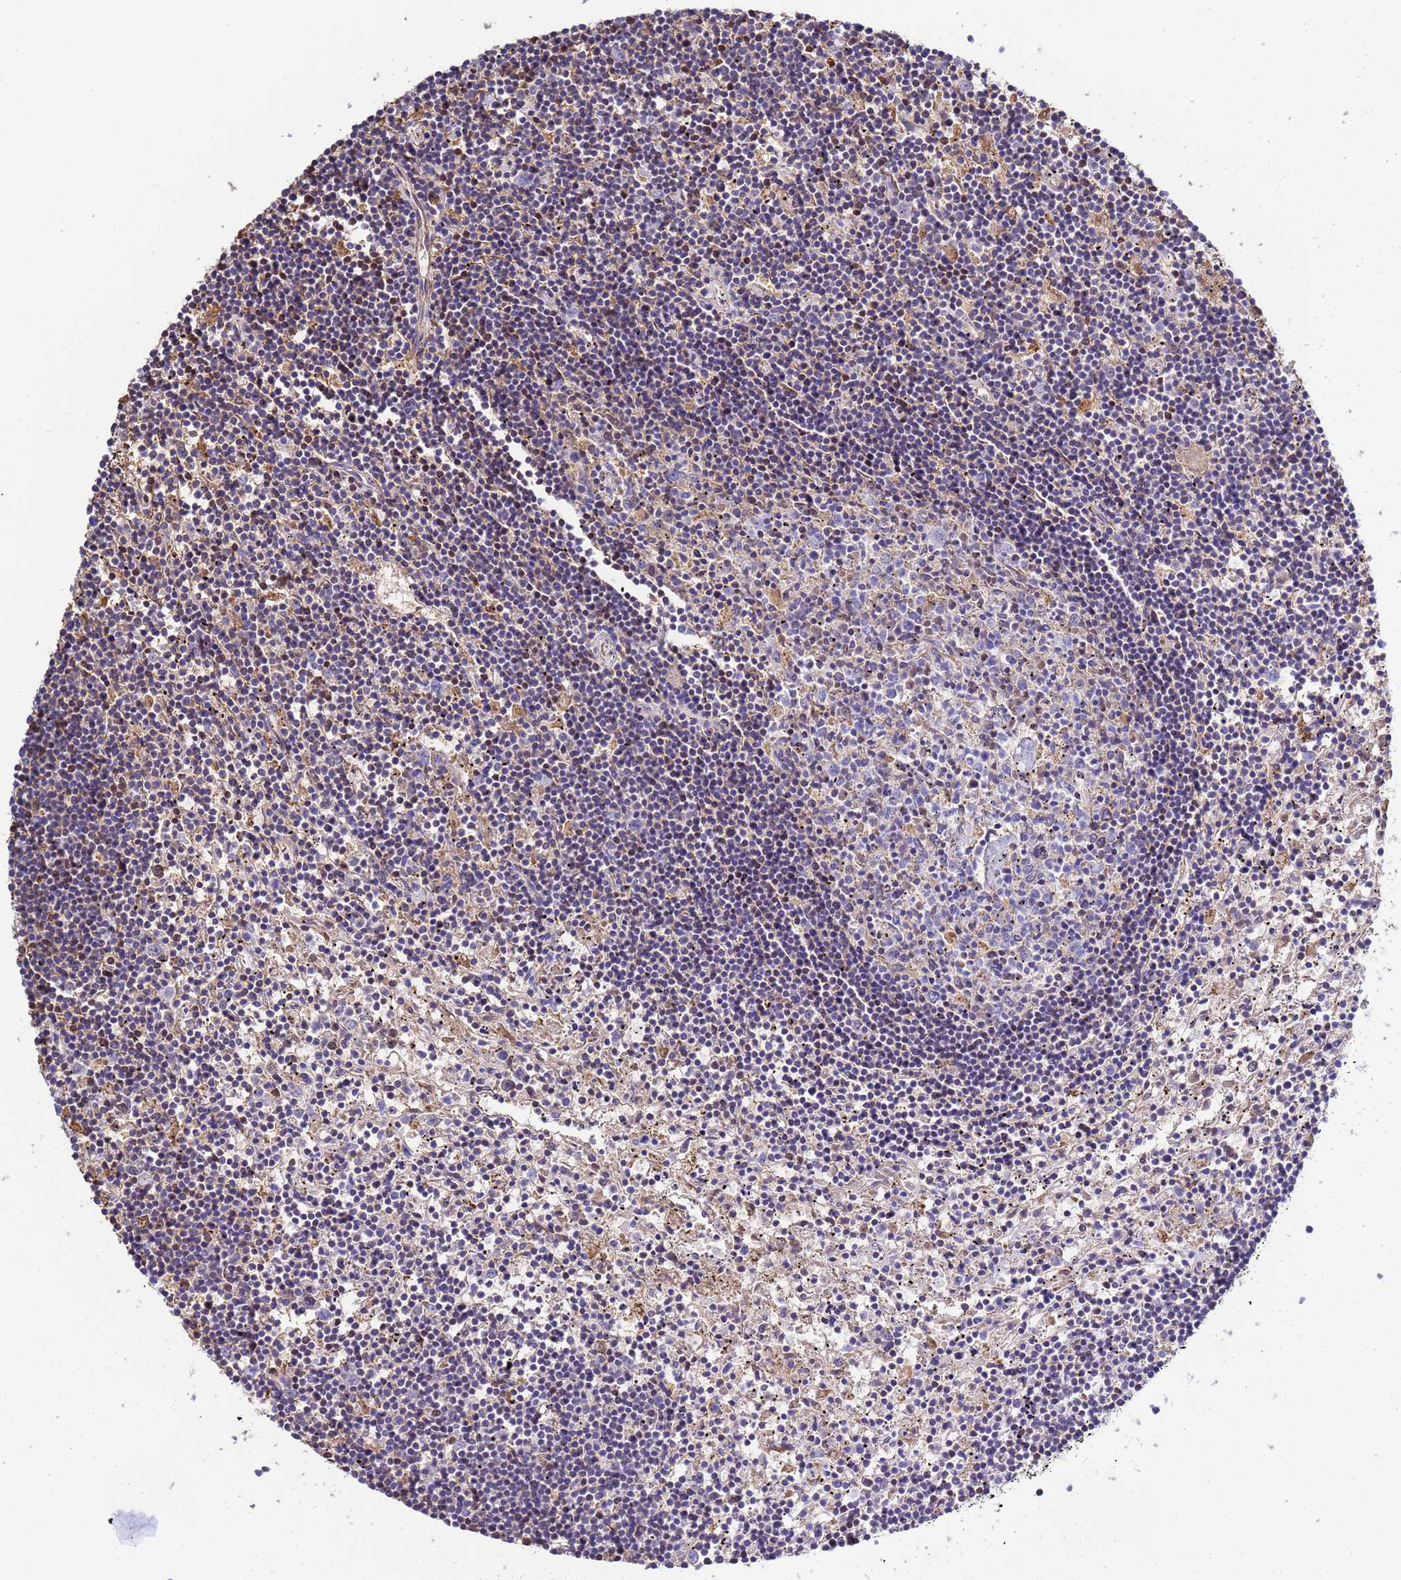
{"staining": {"intensity": "negative", "quantity": "none", "location": "none"}, "tissue": "lymphoma", "cell_type": "Tumor cells", "image_type": "cancer", "snomed": [{"axis": "morphology", "description": "Malignant lymphoma, non-Hodgkin's type, Low grade"}, {"axis": "topography", "description": "Spleen"}], "caption": "Protein analysis of malignant lymphoma, non-Hodgkin's type (low-grade) displays no significant staining in tumor cells.", "gene": "GLUD1", "patient": {"sex": "male", "age": 76}}